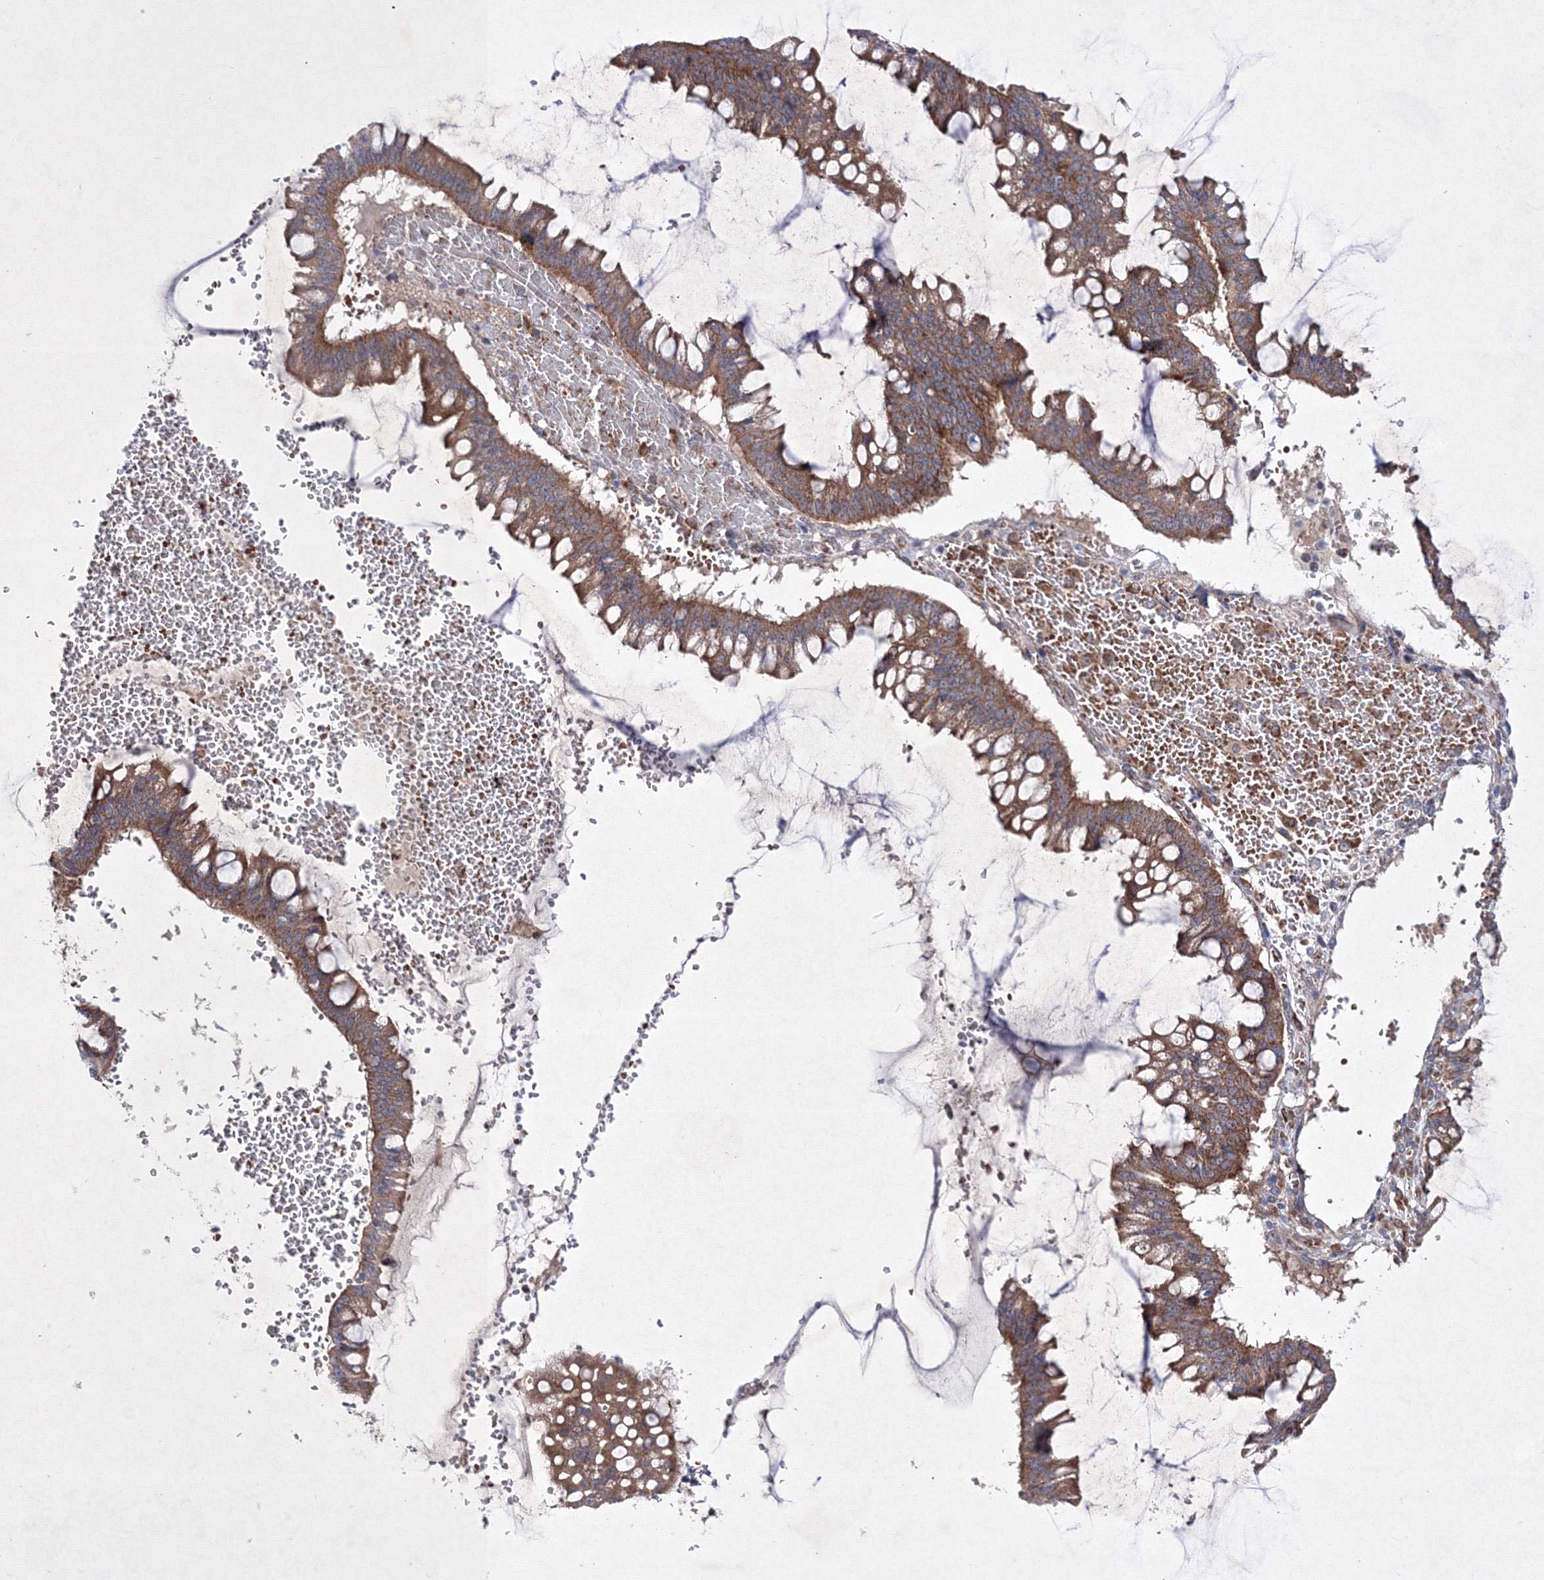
{"staining": {"intensity": "moderate", "quantity": ">75%", "location": "cytoplasmic/membranous"}, "tissue": "ovarian cancer", "cell_type": "Tumor cells", "image_type": "cancer", "snomed": [{"axis": "morphology", "description": "Cystadenocarcinoma, mucinous, NOS"}, {"axis": "topography", "description": "Ovary"}], "caption": "Ovarian mucinous cystadenocarcinoma was stained to show a protein in brown. There is medium levels of moderate cytoplasmic/membranous expression in approximately >75% of tumor cells.", "gene": "GFM1", "patient": {"sex": "female", "age": 73}}